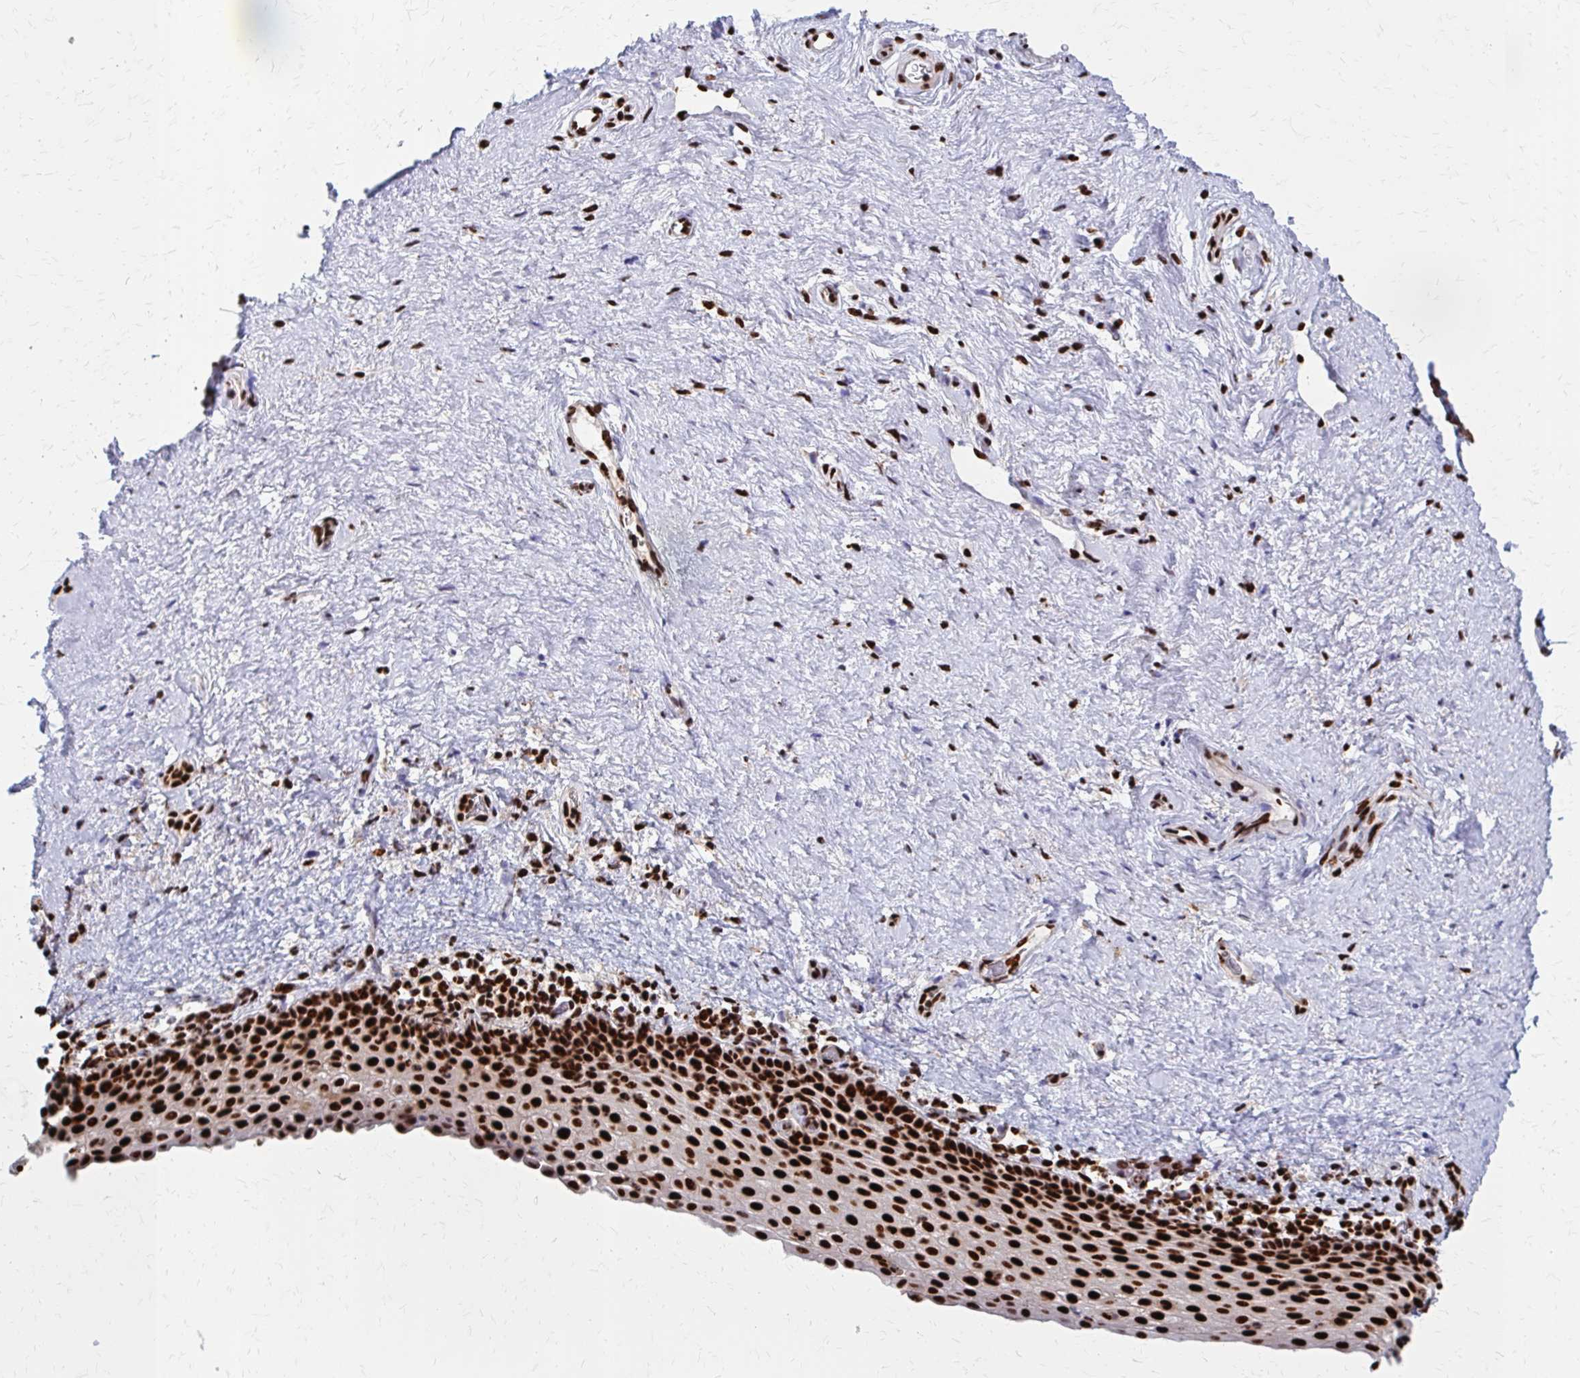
{"staining": {"intensity": "strong", "quantity": ">75%", "location": "nuclear"}, "tissue": "vagina", "cell_type": "Squamous epithelial cells", "image_type": "normal", "snomed": [{"axis": "morphology", "description": "Normal tissue, NOS"}, {"axis": "topography", "description": "Vagina"}], "caption": "Immunohistochemical staining of normal vagina reveals strong nuclear protein staining in approximately >75% of squamous epithelial cells. (brown staining indicates protein expression, while blue staining denotes nuclei).", "gene": "CNKSR3", "patient": {"sex": "female", "age": 61}}